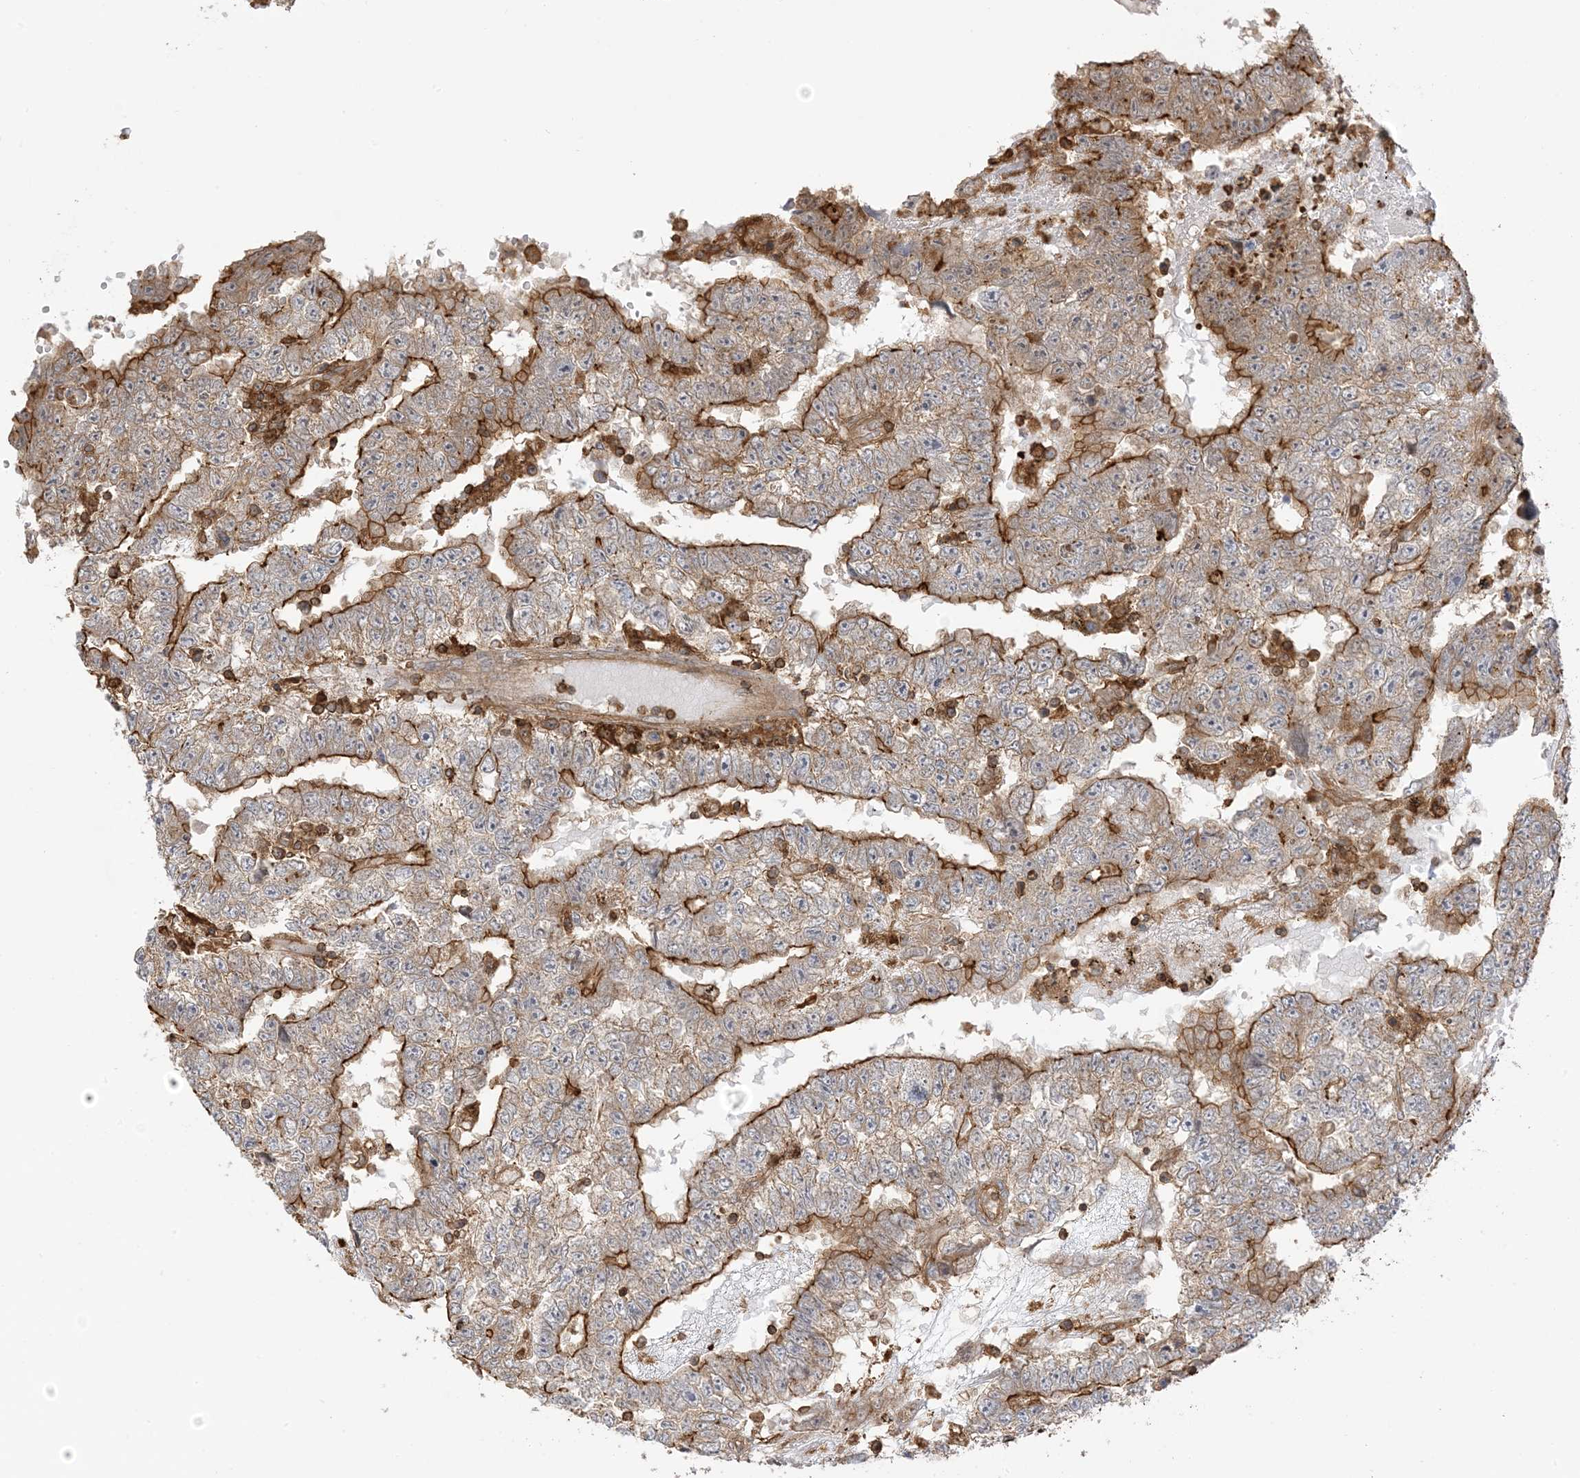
{"staining": {"intensity": "strong", "quantity": "25%-75%", "location": "cytoplasmic/membranous"}, "tissue": "testis cancer", "cell_type": "Tumor cells", "image_type": "cancer", "snomed": [{"axis": "morphology", "description": "Carcinoma, Embryonal, NOS"}, {"axis": "topography", "description": "Testis"}], "caption": "This is an image of immunohistochemistry (IHC) staining of testis cancer (embryonal carcinoma), which shows strong positivity in the cytoplasmic/membranous of tumor cells.", "gene": "CAPZB", "patient": {"sex": "male", "age": 25}}